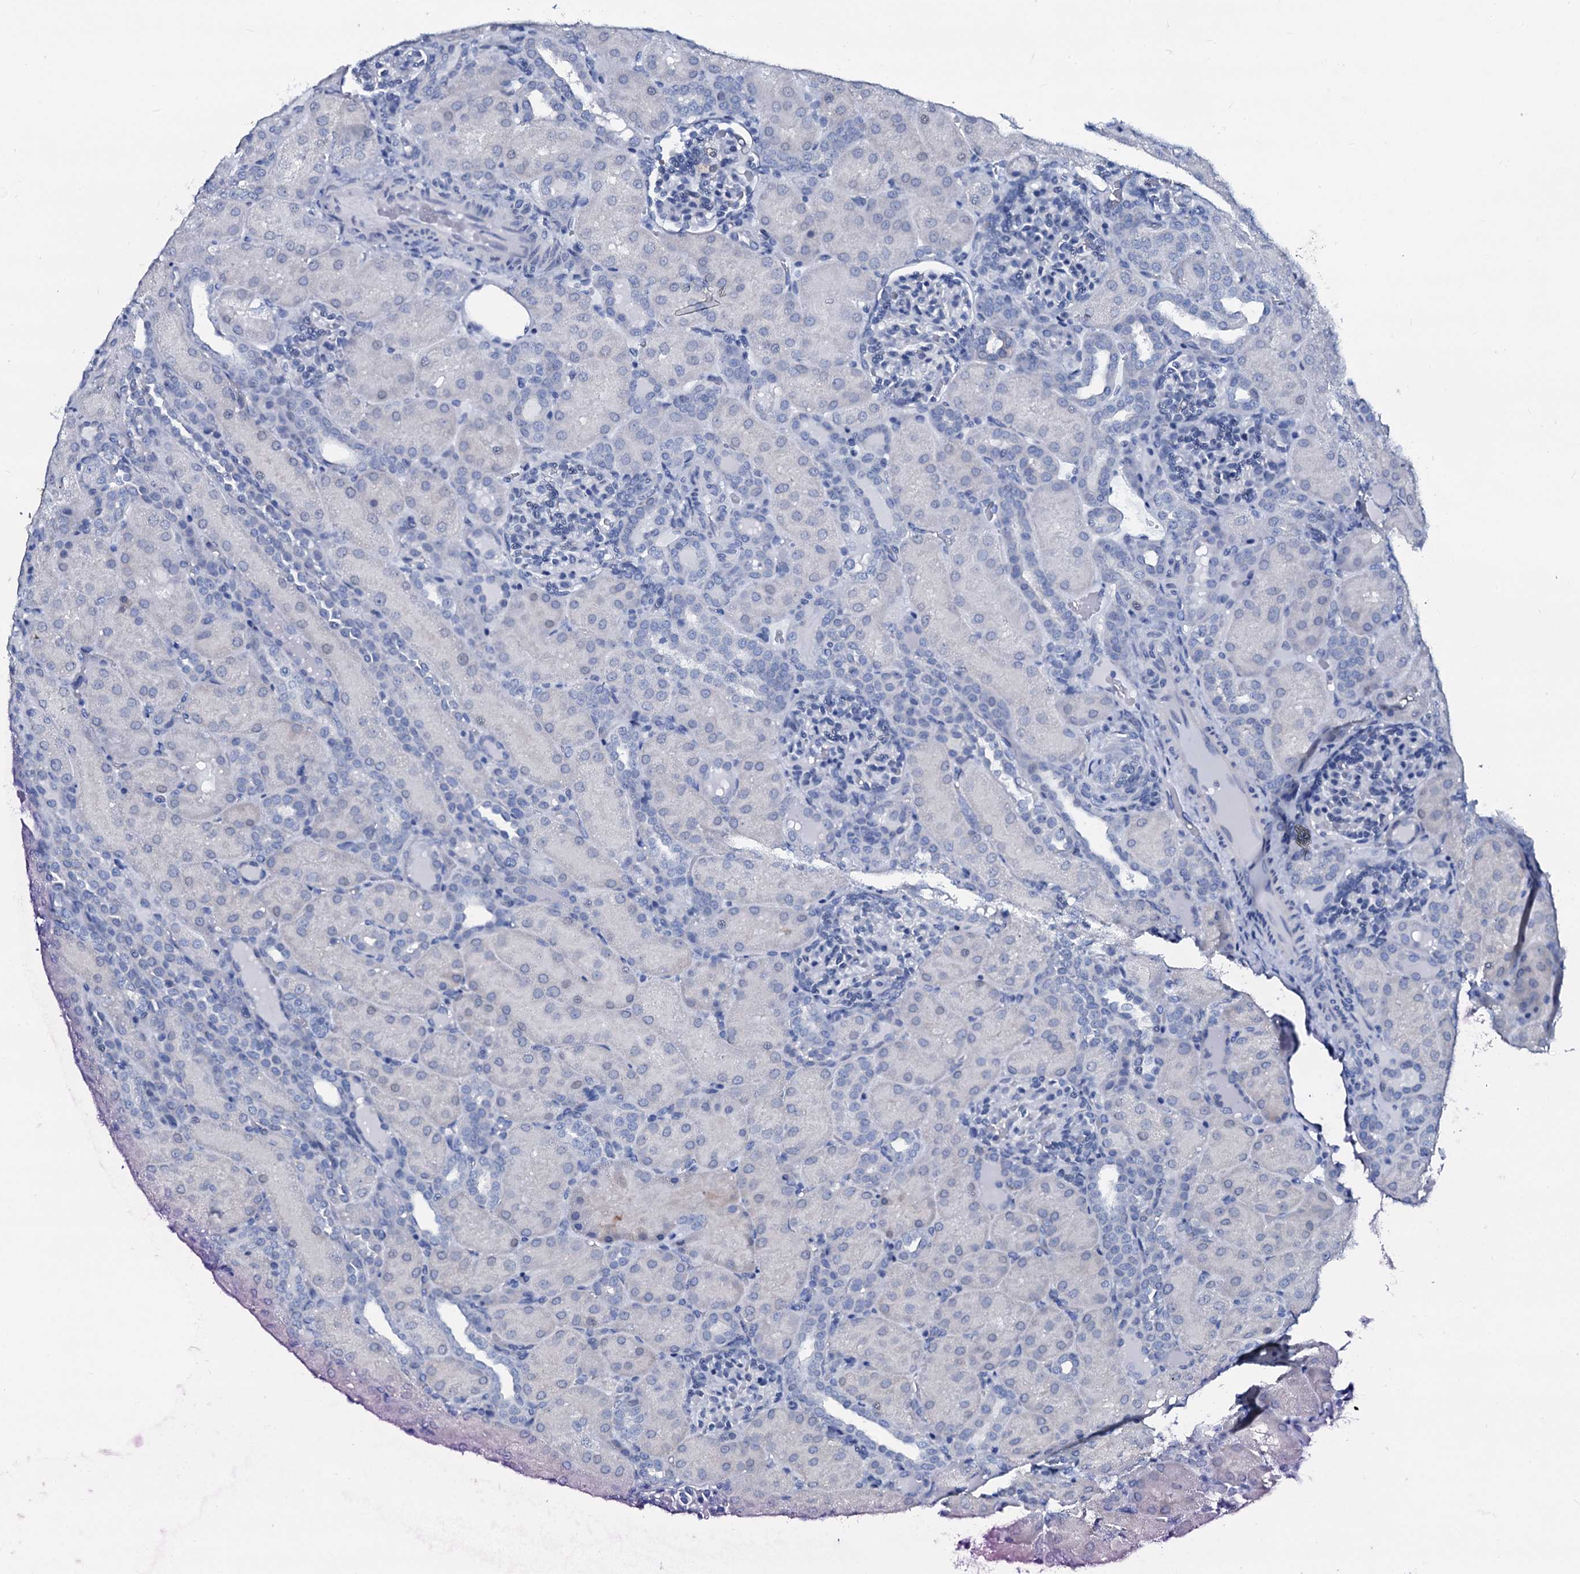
{"staining": {"intensity": "negative", "quantity": "none", "location": "none"}, "tissue": "kidney", "cell_type": "Cells in glomeruli", "image_type": "normal", "snomed": [{"axis": "morphology", "description": "Normal tissue, NOS"}, {"axis": "topography", "description": "Kidney"}], "caption": "Normal kidney was stained to show a protein in brown. There is no significant expression in cells in glomeruli. Brightfield microscopy of IHC stained with DAB (brown) and hematoxylin (blue), captured at high magnification.", "gene": "SLC4A7", "patient": {"sex": "male", "age": 1}}